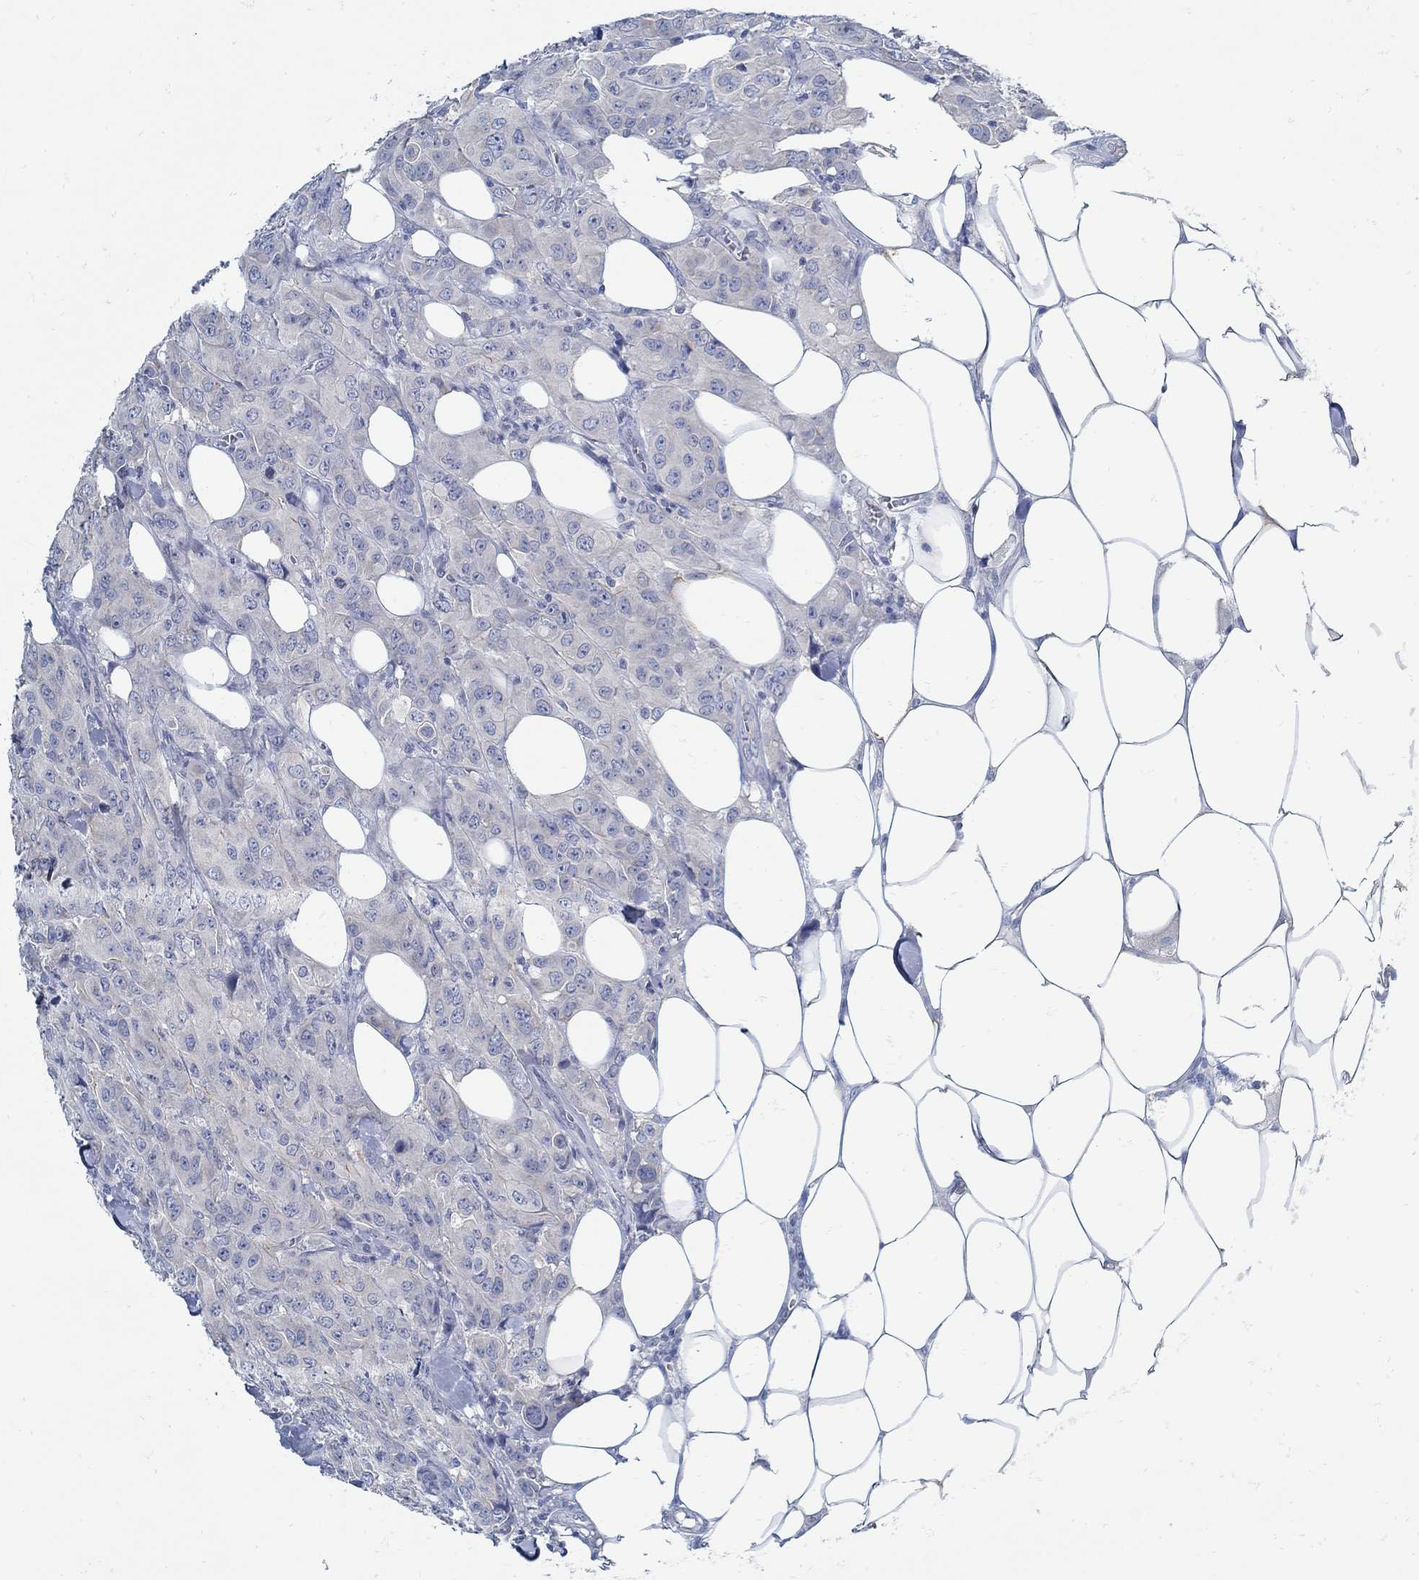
{"staining": {"intensity": "negative", "quantity": "none", "location": "none"}, "tissue": "breast cancer", "cell_type": "Tumor cells", "image_type": "cancer", "snomed": [{"axis": "morphology", "description": "Duct carcinoma"}, {"axis": "topography", "description": "Breast"}], "caption": "IHC image of neoplastic tissue: human invasive ductal carcinoma (breast) stained with DAB (3,3'-diaminobenzidine) exhibits no significant protein positivity in tumor cells. (DAB (3,3'-diaminobenzidine) immunohistochemistry, high magnification).", "gene": "ZFAND4", "patient": {"sex": "female", "age": 43}}